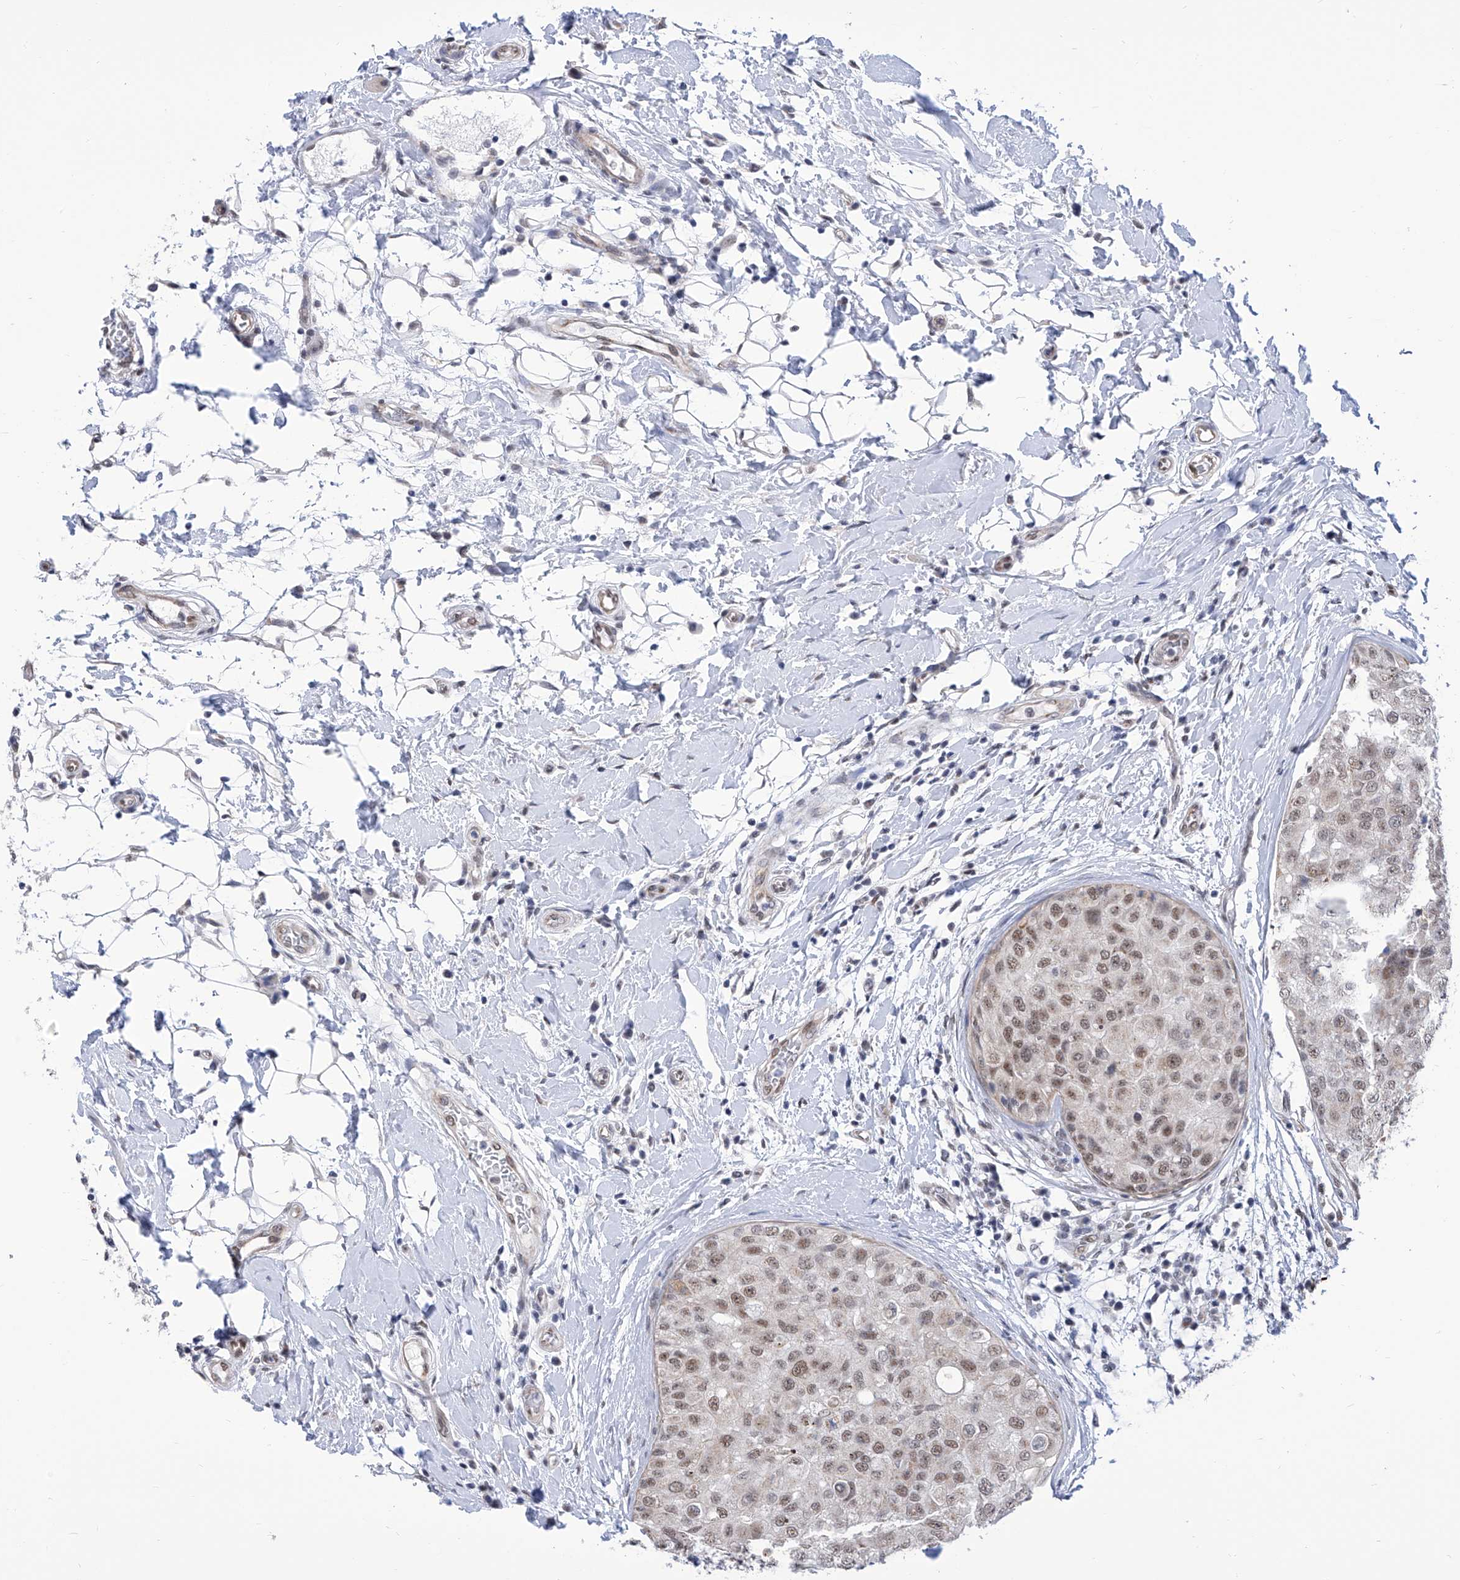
{"staining": {"intensity": "weak", "quantity": ">75%", "location": "nuclear"}, "tissue": "breast cancer", "cell_type": "Tumor cells", "image_type": "cancer", "snomed": [{"axis": "morphology", "description": "Duct carcinoma"}, {"axis": "topography", "description": "Breast"}], "caption": "High-magnification brightfield microscopy of breast cancer (intraductal carcinoma) stained with DAB (3,3'-diaminobenzidine) (brown) and counterstained with hematoxylin (blue). tumor cells exhibit weak nuclear staining is appreciated in about>75% of cells.", "gene": "SART1", "patient": {"sex": "female", "age": 27}}